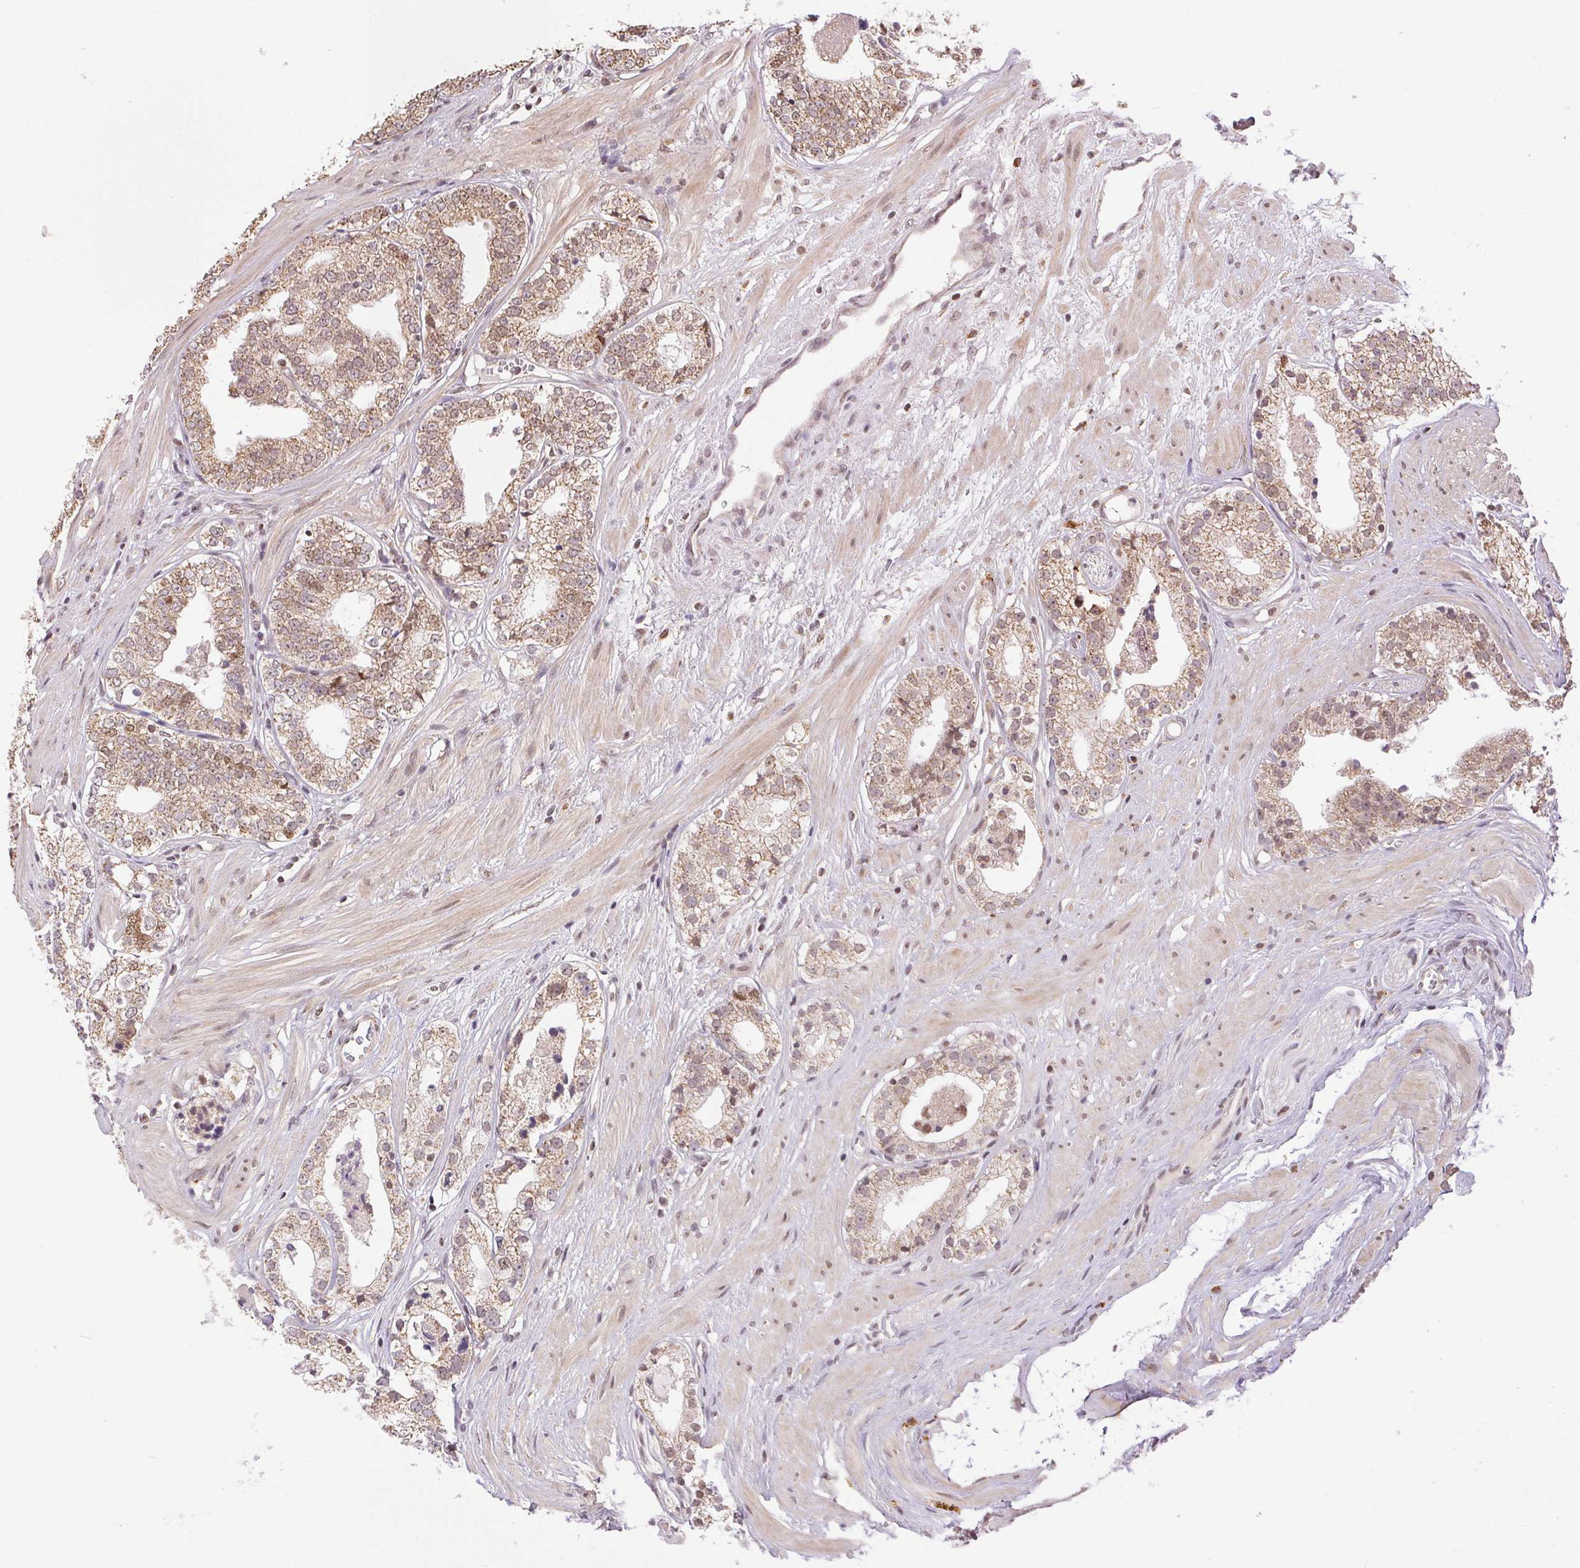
{"staining": {"intensity": "moderate", "quantity": ">75%", "location": "cytoplasmic/membranous"}, "tissue": "prostate cancer", "cell_type": "Tumor cells", "image_type": "cancer", "snomed": [{"axis": "morphology", "description": "Adenocarcinoma, Low grade"}, {"axis": "topography", "description": "Prostate"}], "caption": "Protein staining of prostate low-grade adenocarcinoma tissue demonstrates moderate cytoplasmic/membranous staining in about >75% of tumor cells. The staining is performed using DAB brown chromogen to label protein expression. The nuclei are counter-stained blue using hematoxylin.", "gene": "PIWIL4", "patient": {"sex": "male", "age": 60}}